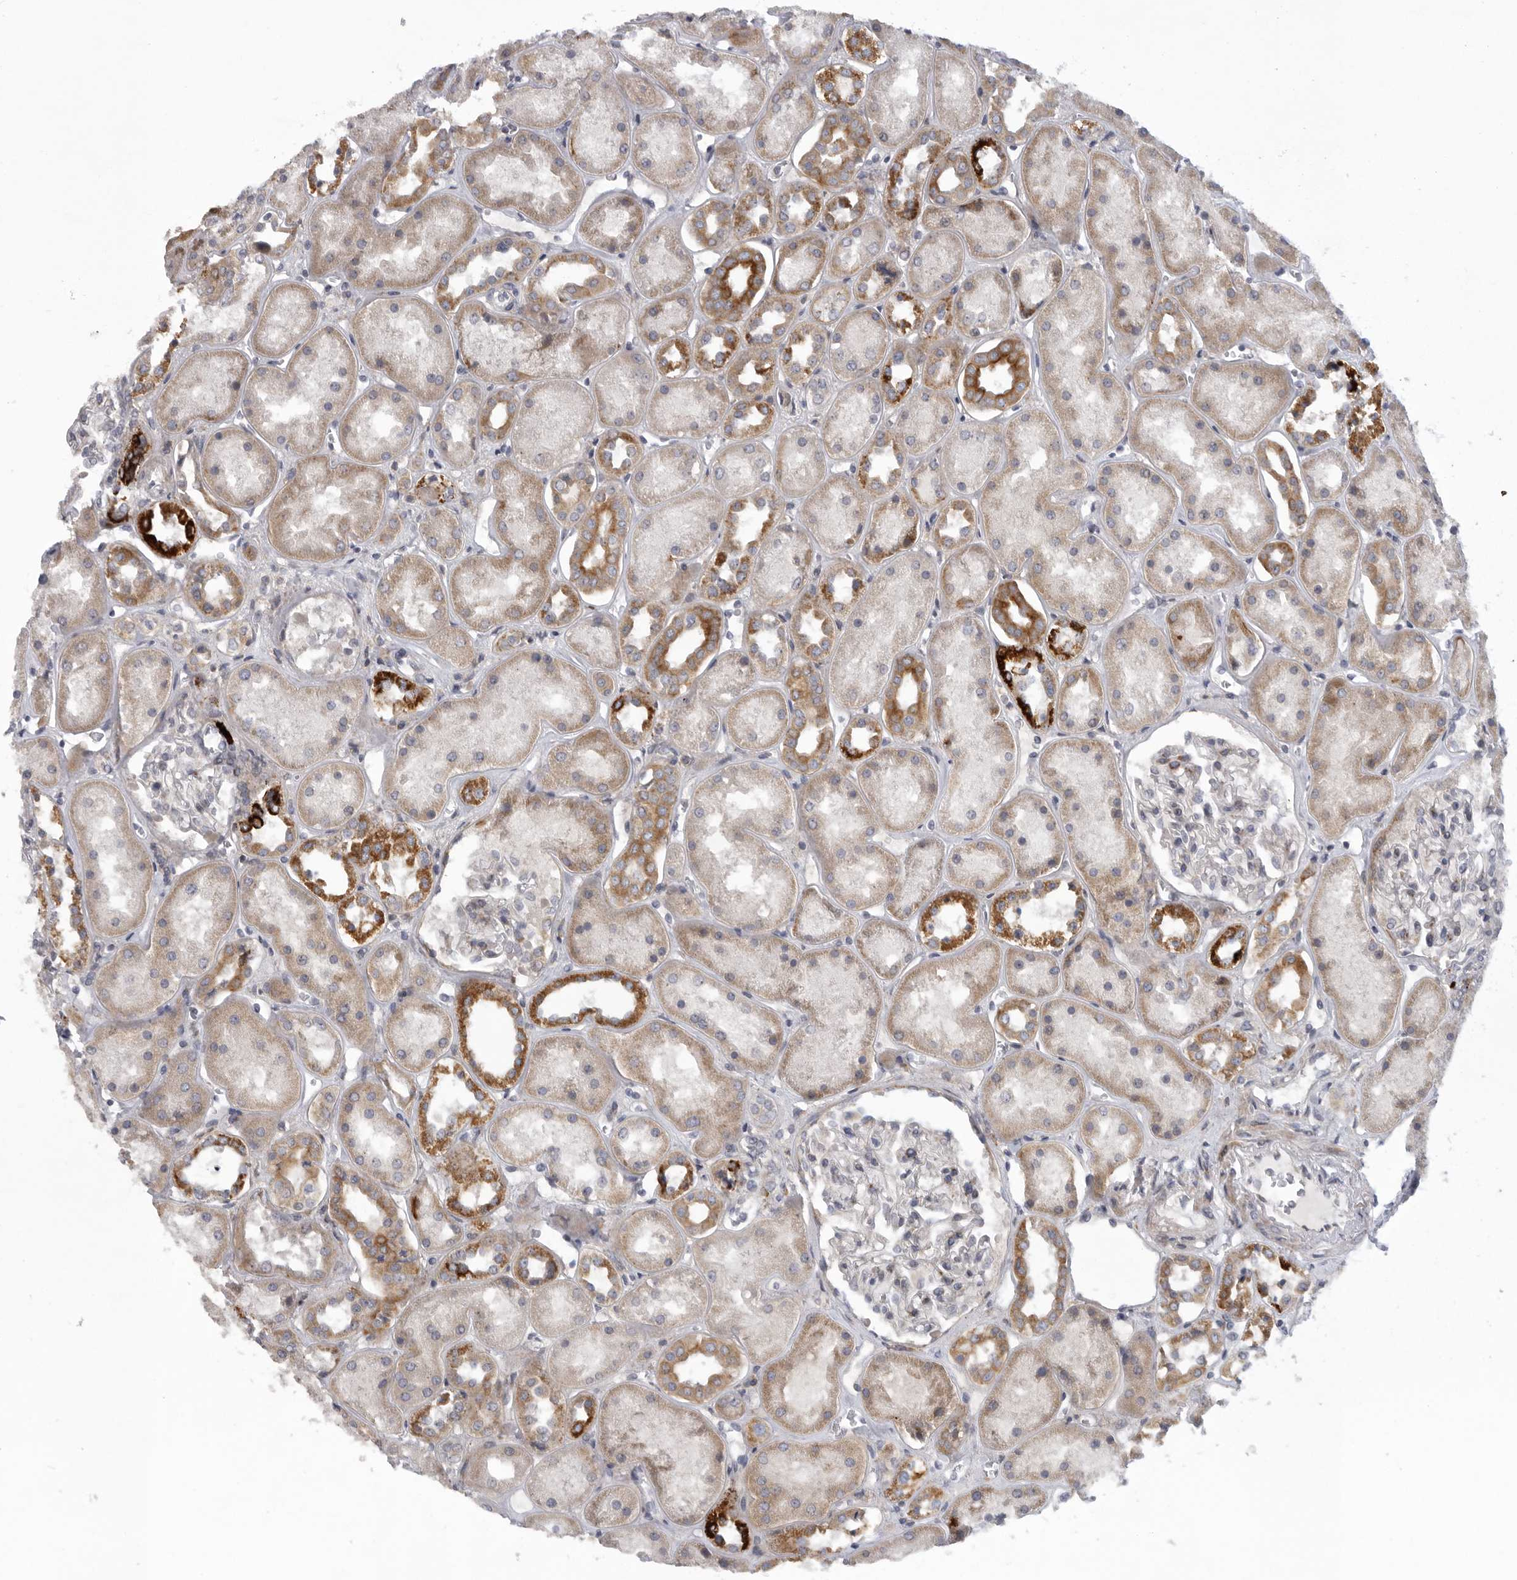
{"staining": {"intensity": "negative", "quantity": "none", "location": "none"}, "tissue": "kidney", "cell_type": "Cells in glomeruli", "image_type": "normal", "snomed": [{"axis": "morphology", "description": "Normal tissue, NOS"}, {"axis": "topography", "description": "Kidney"}], "caption": "Immunohistochemical staining of benign kidney displays no significant expression in cells in glomeruli. The staining was performed using DAB (3,3'-diaminobenzidine) to visualize the protein expression in brown, while the nuclei were stained in blue with hematoxylin (Magnification: 20x).", "gene": "USP24", "patient": {"sex": "male", "age": 70}}